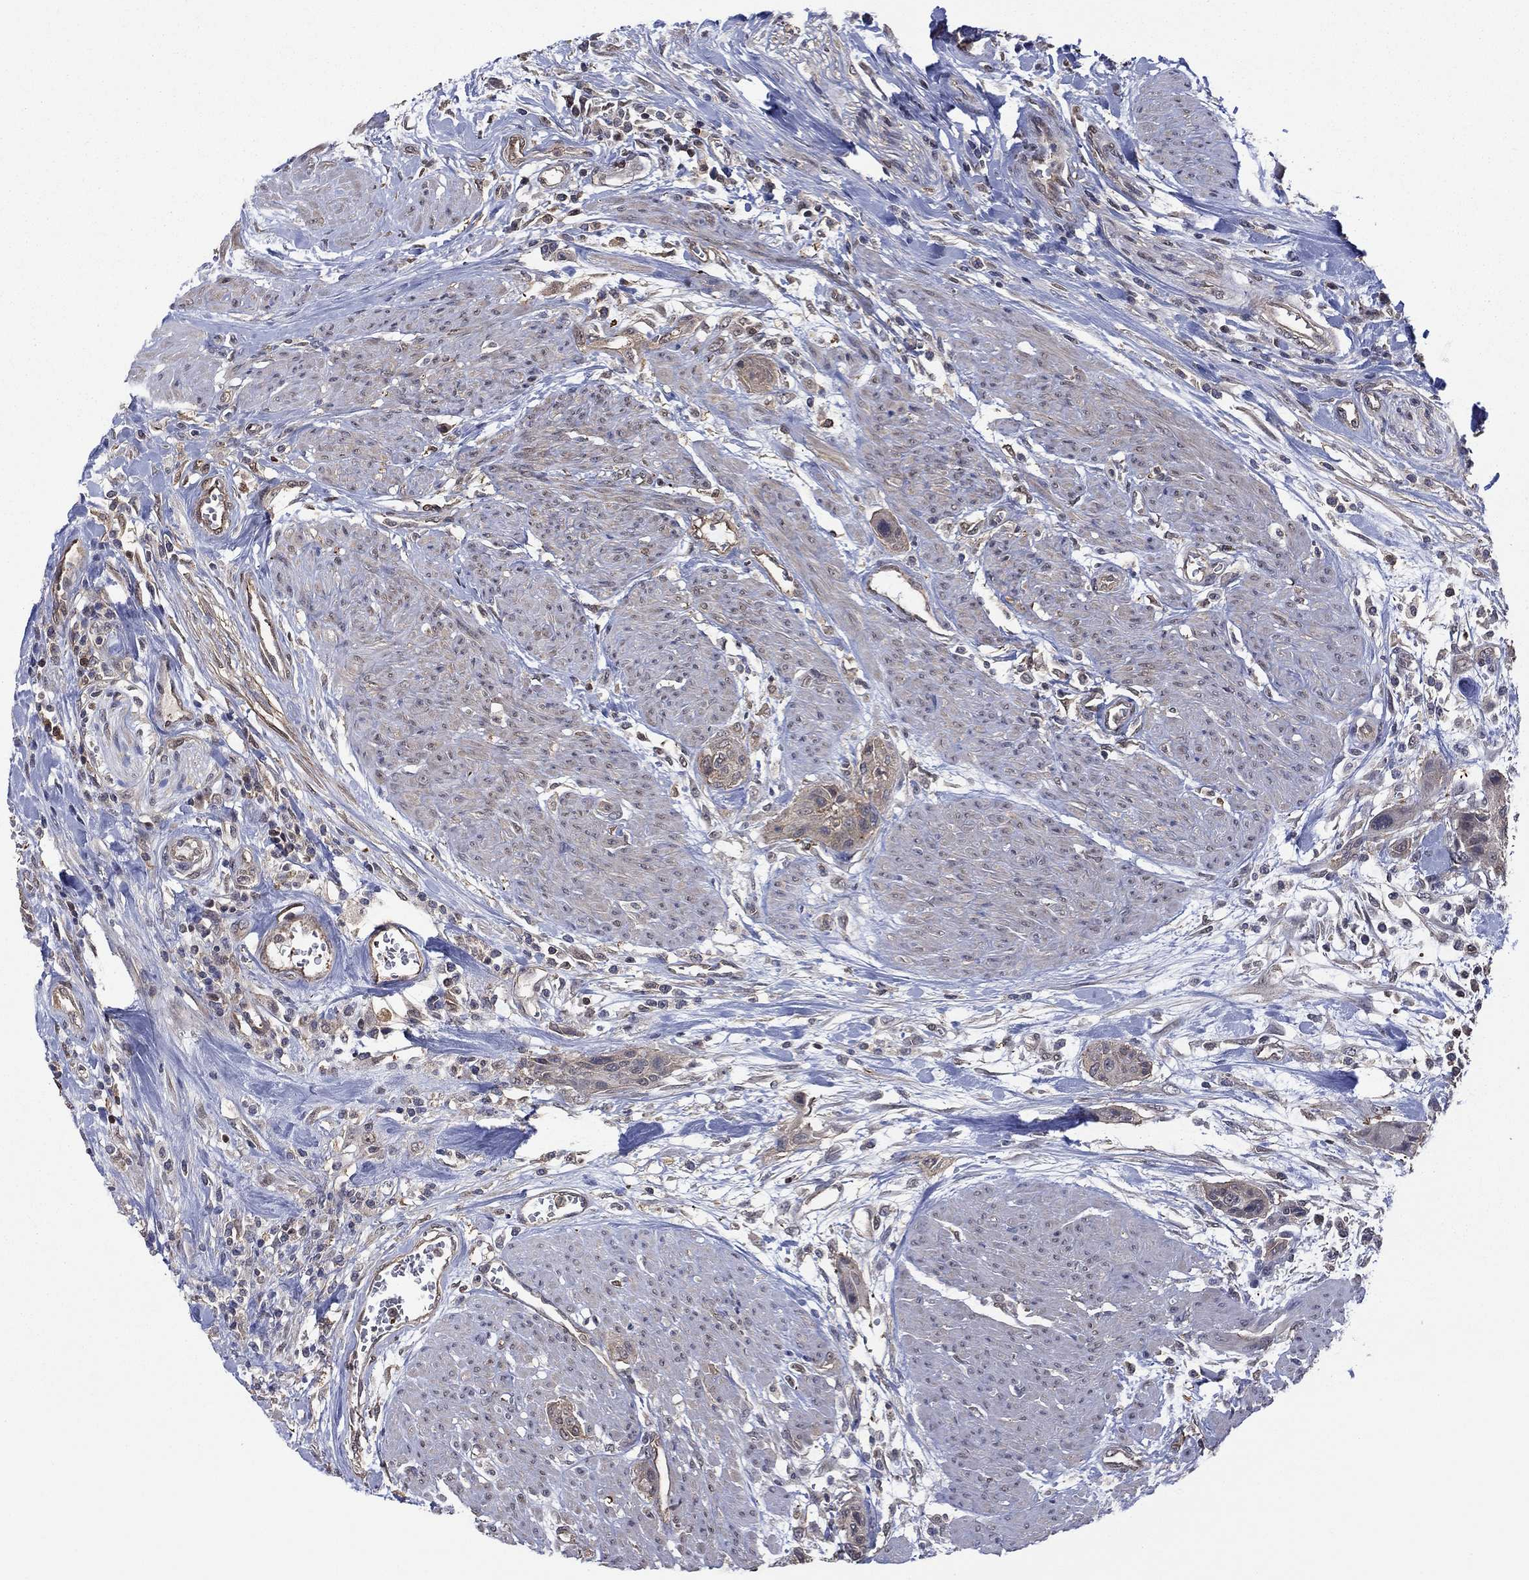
{"staining": {"intensity": "weak", "quantity": ">75%", "location": "cytoplasmic/membranous"}, "tissue": "urothelial cancer", "cell_type": "Tumor cells", "image_type": "cancer", "snomed": [{"axis": "morphology", "description": "Urothelial carcinoma, High grade"}, {"axis": "topography", "description": "Urinary bladder"}], "caption": "An IHC histopathology image of neoplastic tissue is shown. Protein staining in brown highlights weak cytoplasmic/membranous positivity in urothelial cancer within tumor cells.", "gene": "RNF114", "patient": {"sex": "male", "age": 35}}